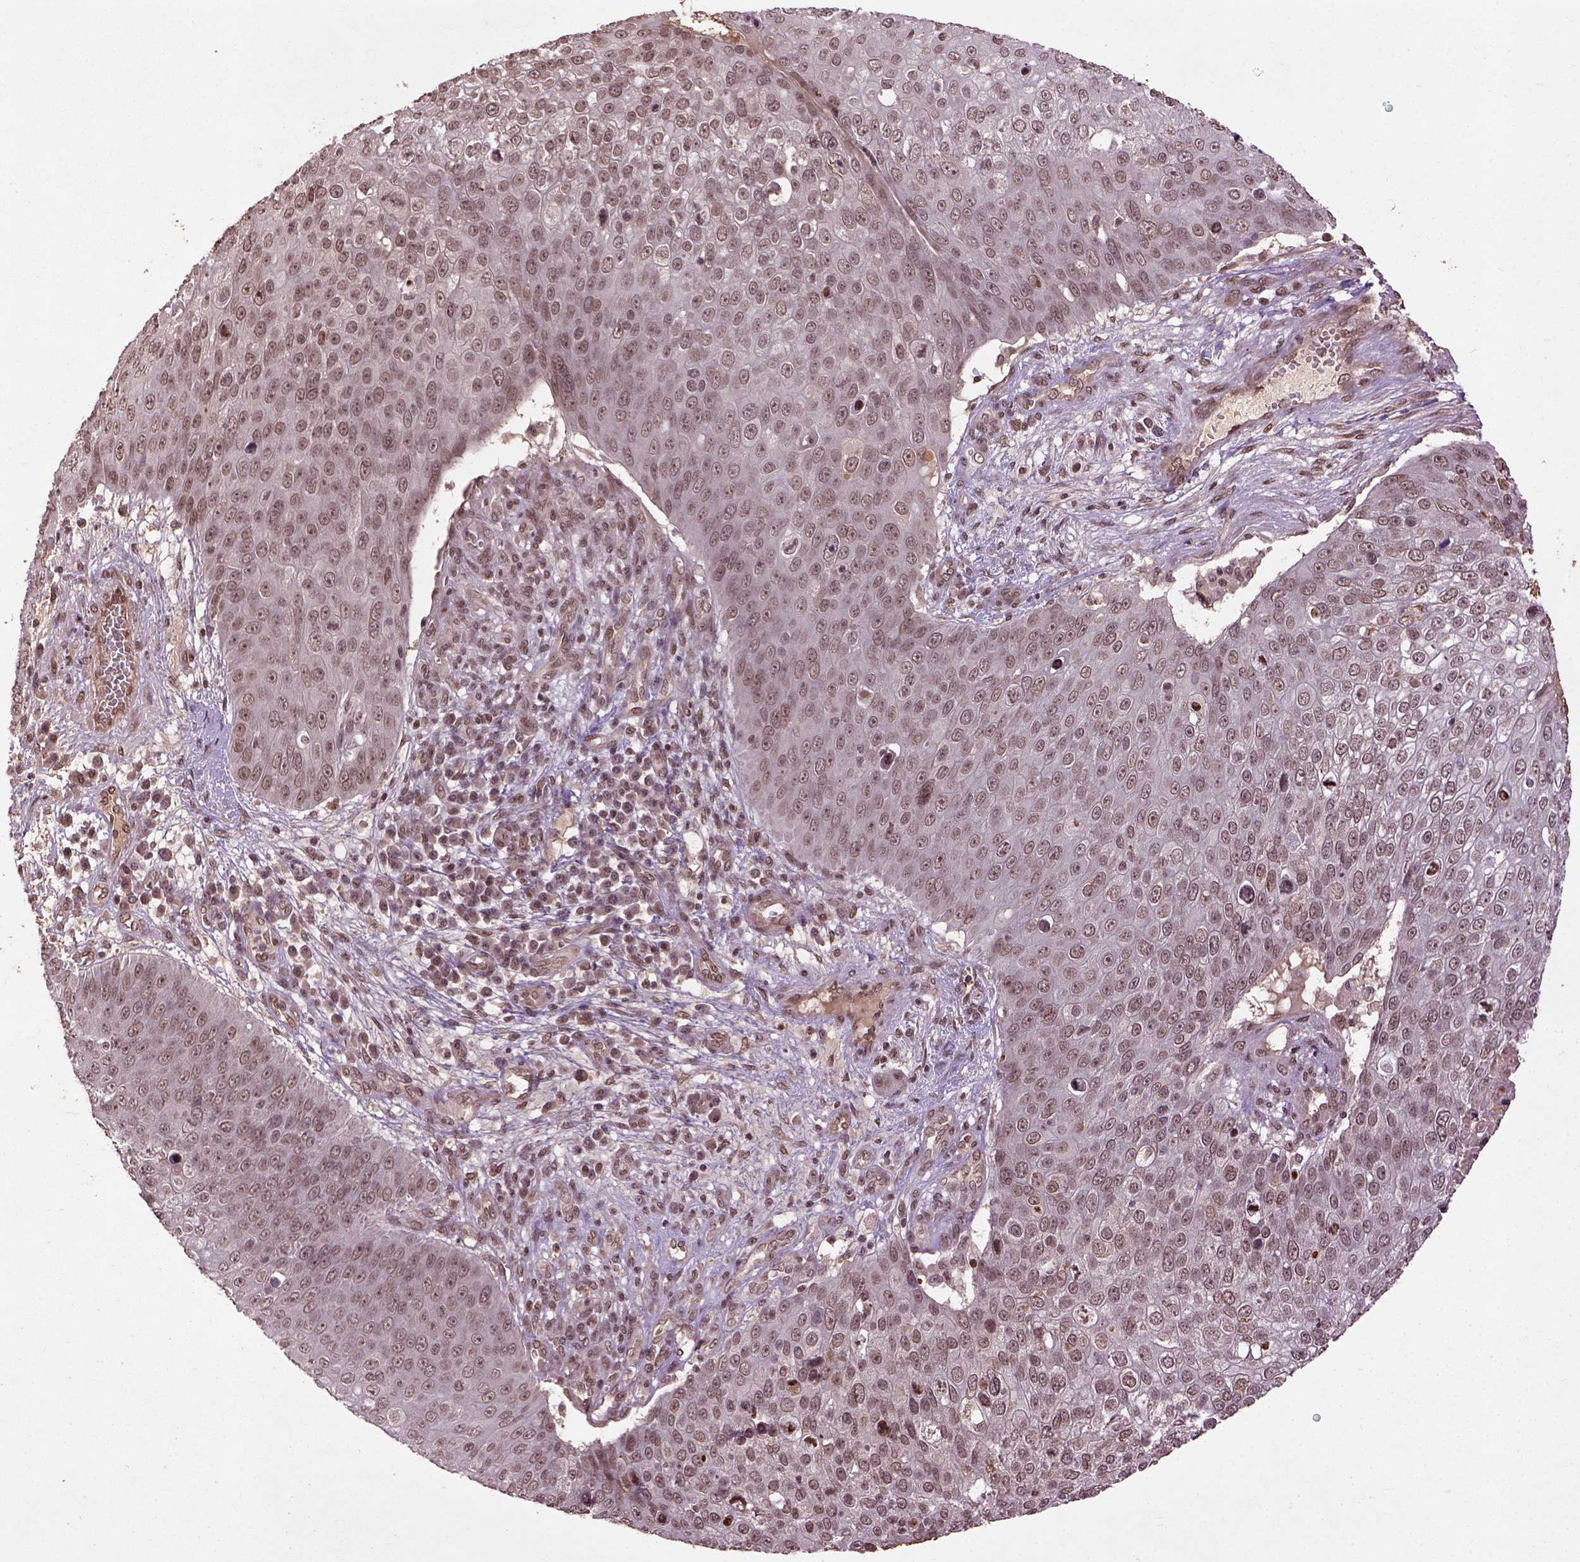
{"staining": {"intensity": "weak", "quantity": ">75%", "location": "nuclear"}, "tissue": "skin cancer", "cell_type": "Tumor cells", "image_type": "cancer", "snomed": [{"axis": "morphology", "description": "Squamous cell carcinoma, NOS"}, {"axis": "topography", "description": "Skin"}], "caption": "Skin cancer stained with IHC demonstrates weak nuclear staining in about >75% of tumor cells.", "gene": "BANF1", "patient": {"sex": "male", "age": 71}}